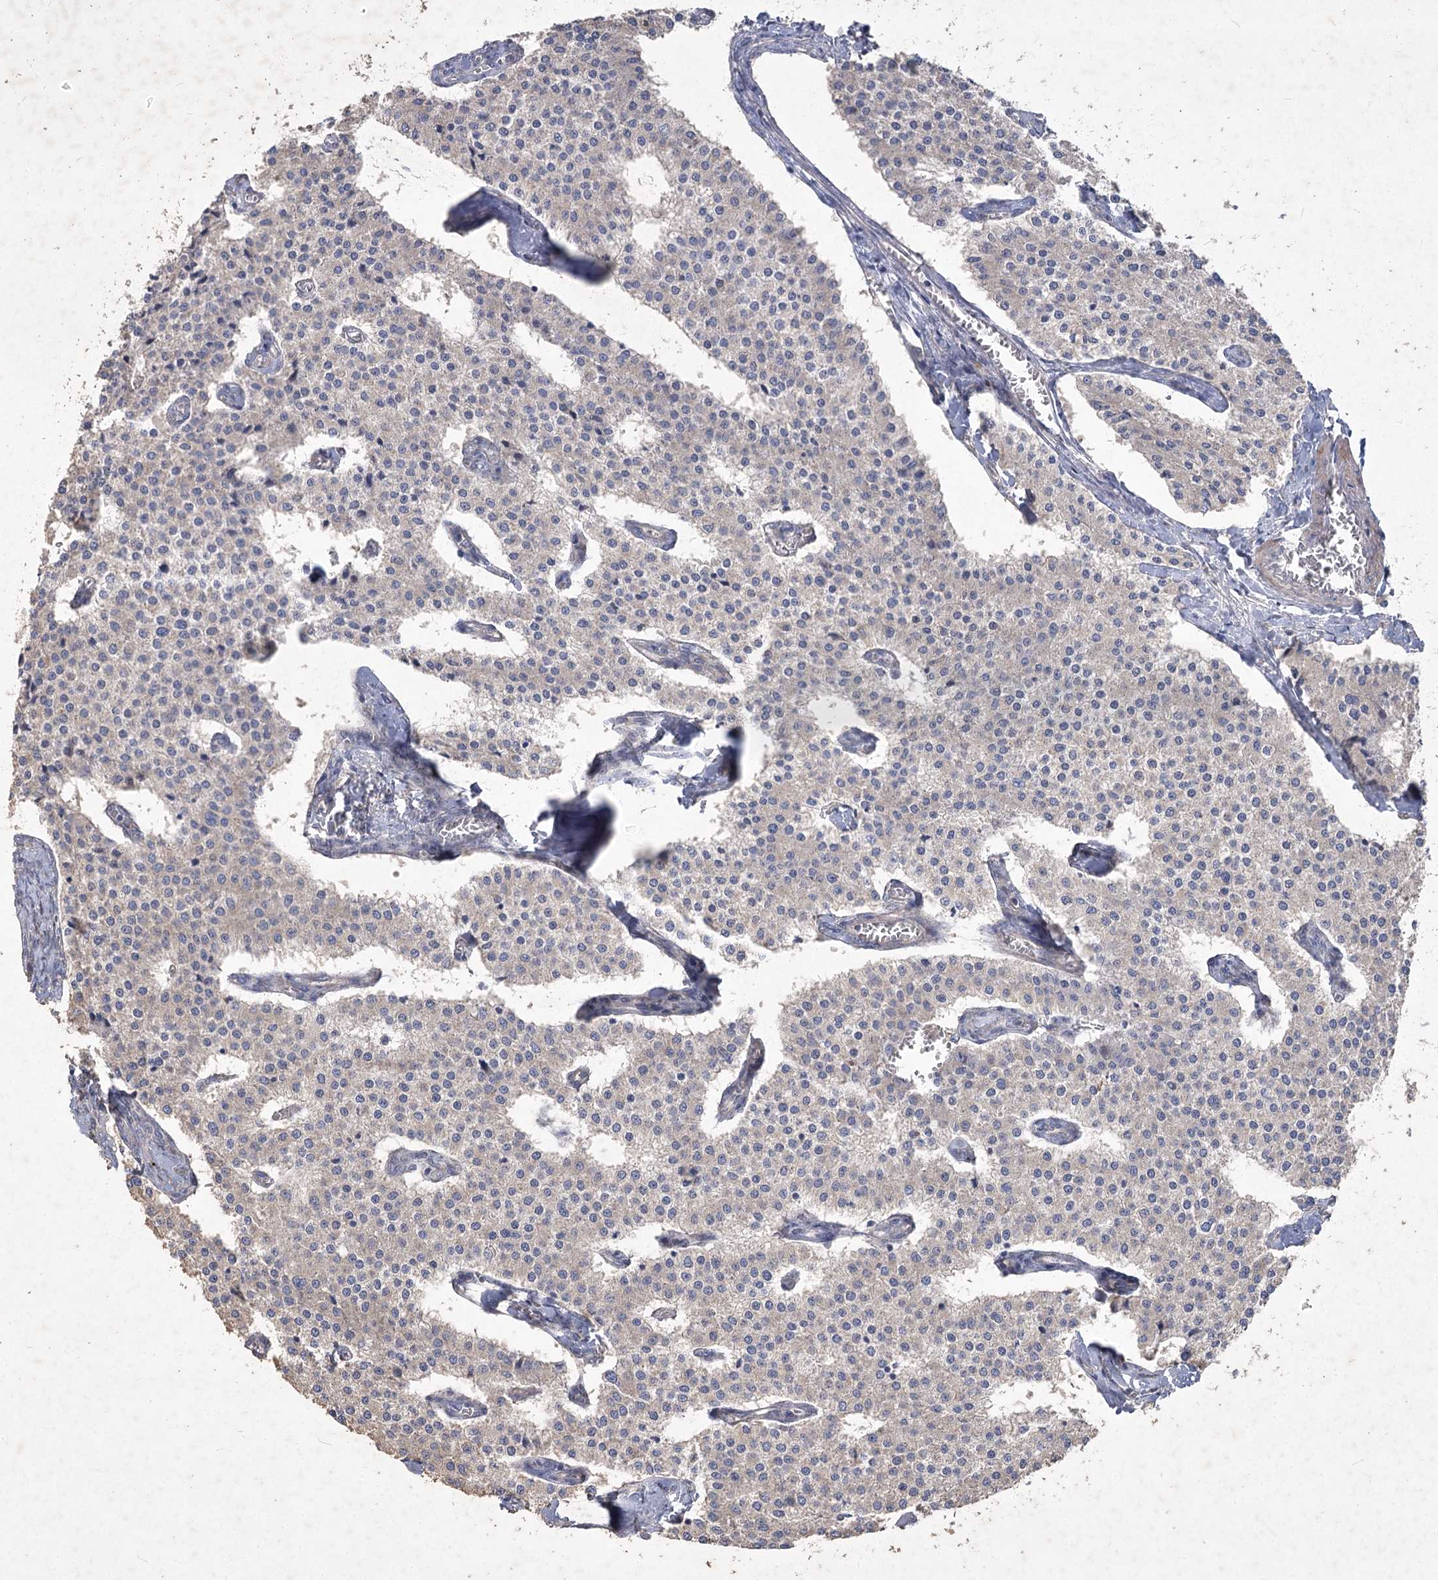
{"staining": {"intensity": "negative", "quantity": "none", "location": "none"}, "tissue": "carcinoid", "cell_type": "Tumor cells", "image_type": "cancer", "snomed": [{"axis": "morphology", "description": "Carcinoid, malignant, NOS"}, {"axis": "topography", "description": "Colon"}], "caption": "Human carcinoid (malignant) stained for a protein using immunohistochemistry (IHC) exhibits no staining in tumor cells.", "gene": "RIN2", "patient": {"sex": "female", "age": 52}}